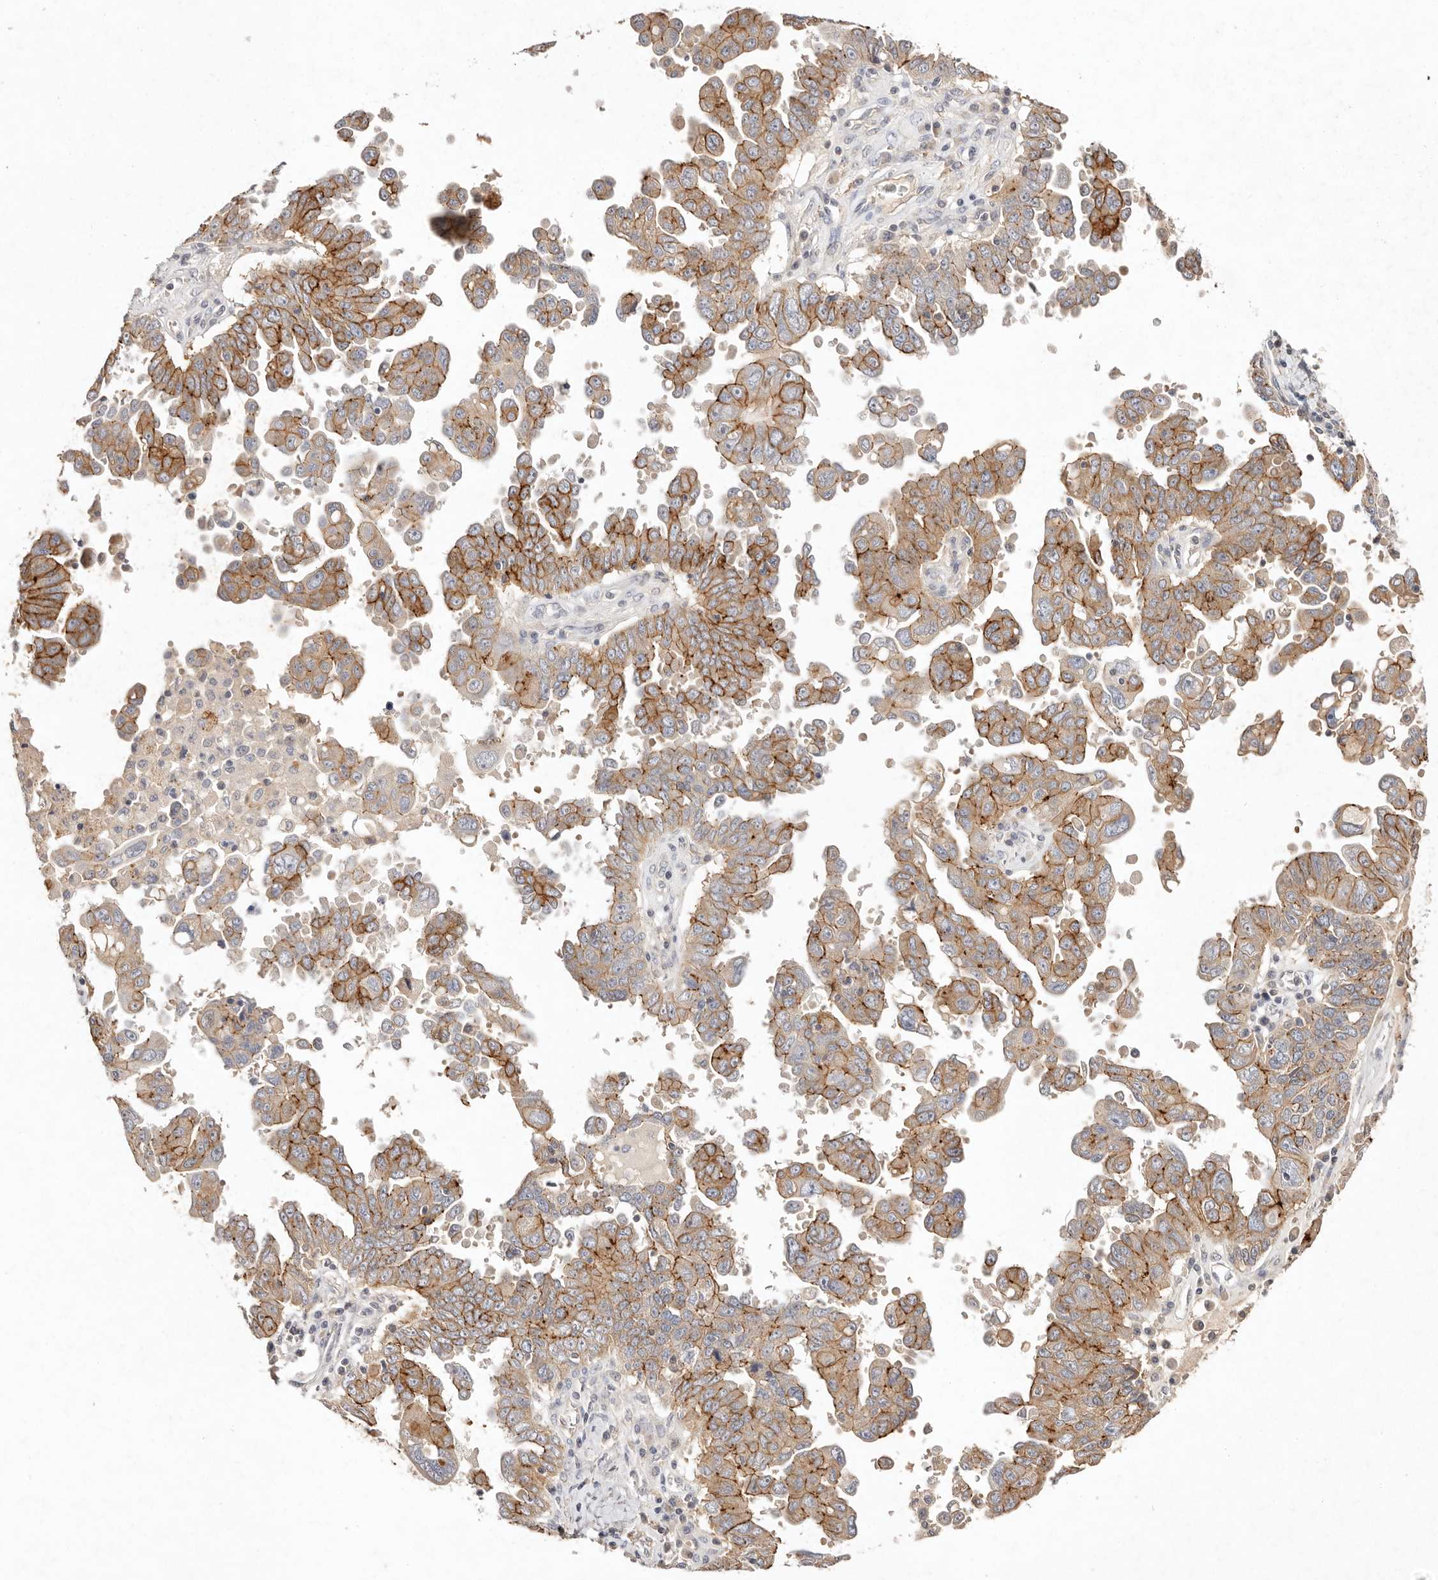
{"staining": {"intensity": "moderate", "quantity": "25%-75%", "location": "cytoplasmic/membranous"}, "tissue": "ovarian cancer", "cell_type": "Tumor cells", "image_type": "cancer", "snomed": [{"axis": "morphology", "description": "Carcinoma, endometroid"}, {"axis": "topography", "description": "Ovary"}], "caption": "Tumor cells display medium levels of moderate cytoplasmic/membranous staining in about 25%-75% of cells in human endometroid carcinoma (ovarian).", "gene": "CXADR", "patient": {"sex": "female", "age": 62}}